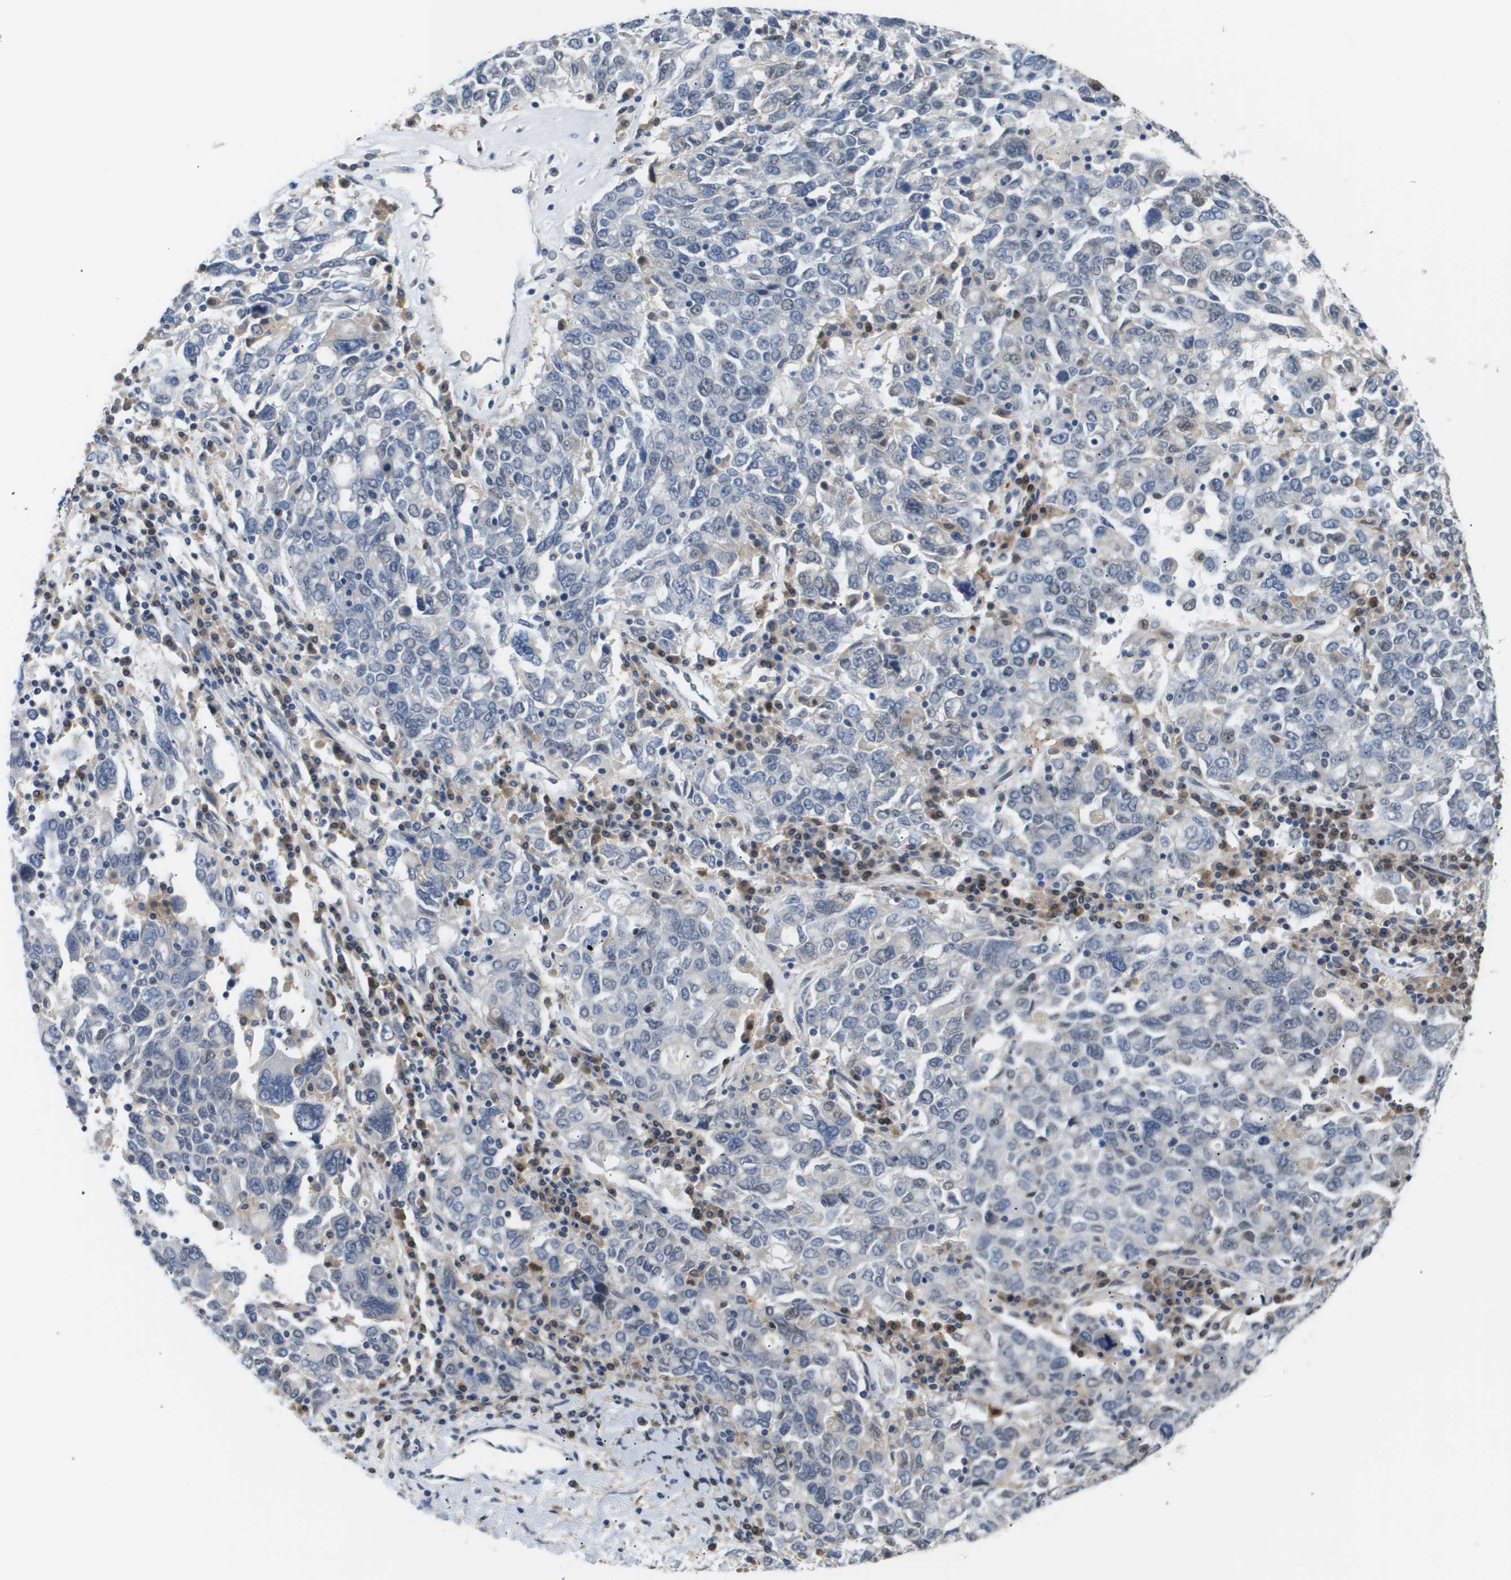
{"staining": {"intensity": "negative", "quantity": "none", "location": "none"}, "tissue": "ovarian cancer", "cell_type": "Tumor cells", "image_type": "cancer", "snomed": [{"axis": "morphology", "description": "Carcinoma, endometroid"}, {"axis": "topography", "description": "Ovary"}], "caption": "A photomicrograph of human ovarian cancer is negative for staining in tumor cells.", "gene": "AKR1A1", "patient": {"sex": "female", "age": 62}}